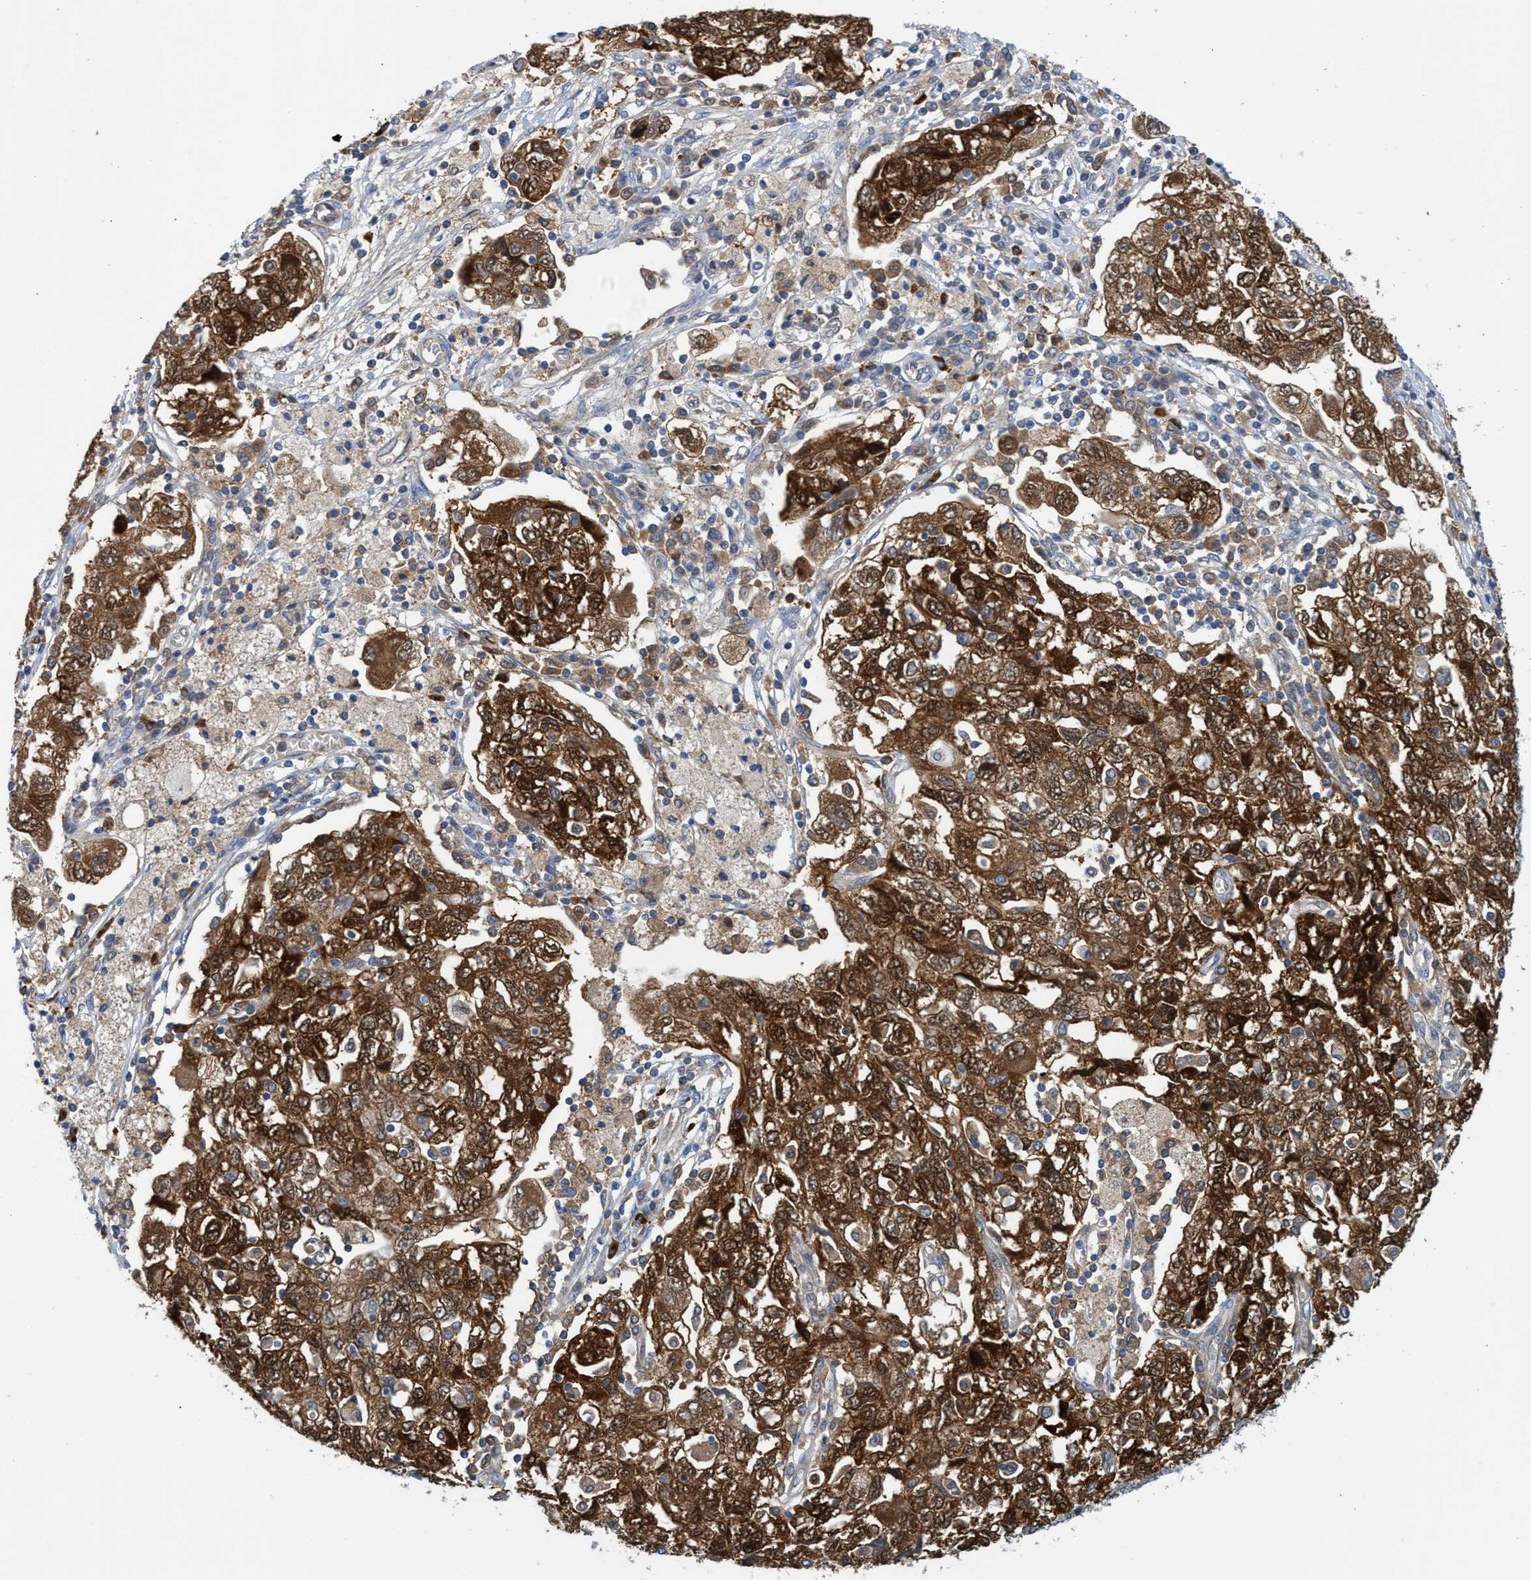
{"staining": {"intensity": "strong", "quantity": ">75%", "location": "cytoplasmic/membranous,nuclear"}, "tissue": "ovarian cancer", "cell_type": "Tumor cells", "image_type": "cancer", "snomed": [{"axis": "morphology", "description": "Carcinoma, NOS"}, {"axis": "morphology", "description": "Cystadenocarcinoma, serous, NOS"}, {"axis": "topography", "description": "Ovary"}], "caption": "Brown immunohistochemical staining in ovarian serous cystadenocarcinoma shows strong cytoplasmic/membranous and nuclear staining in approximately >75% of tumor cells.", "gene": "PNPO", "patient": {"sex": "female", "age": 69}}